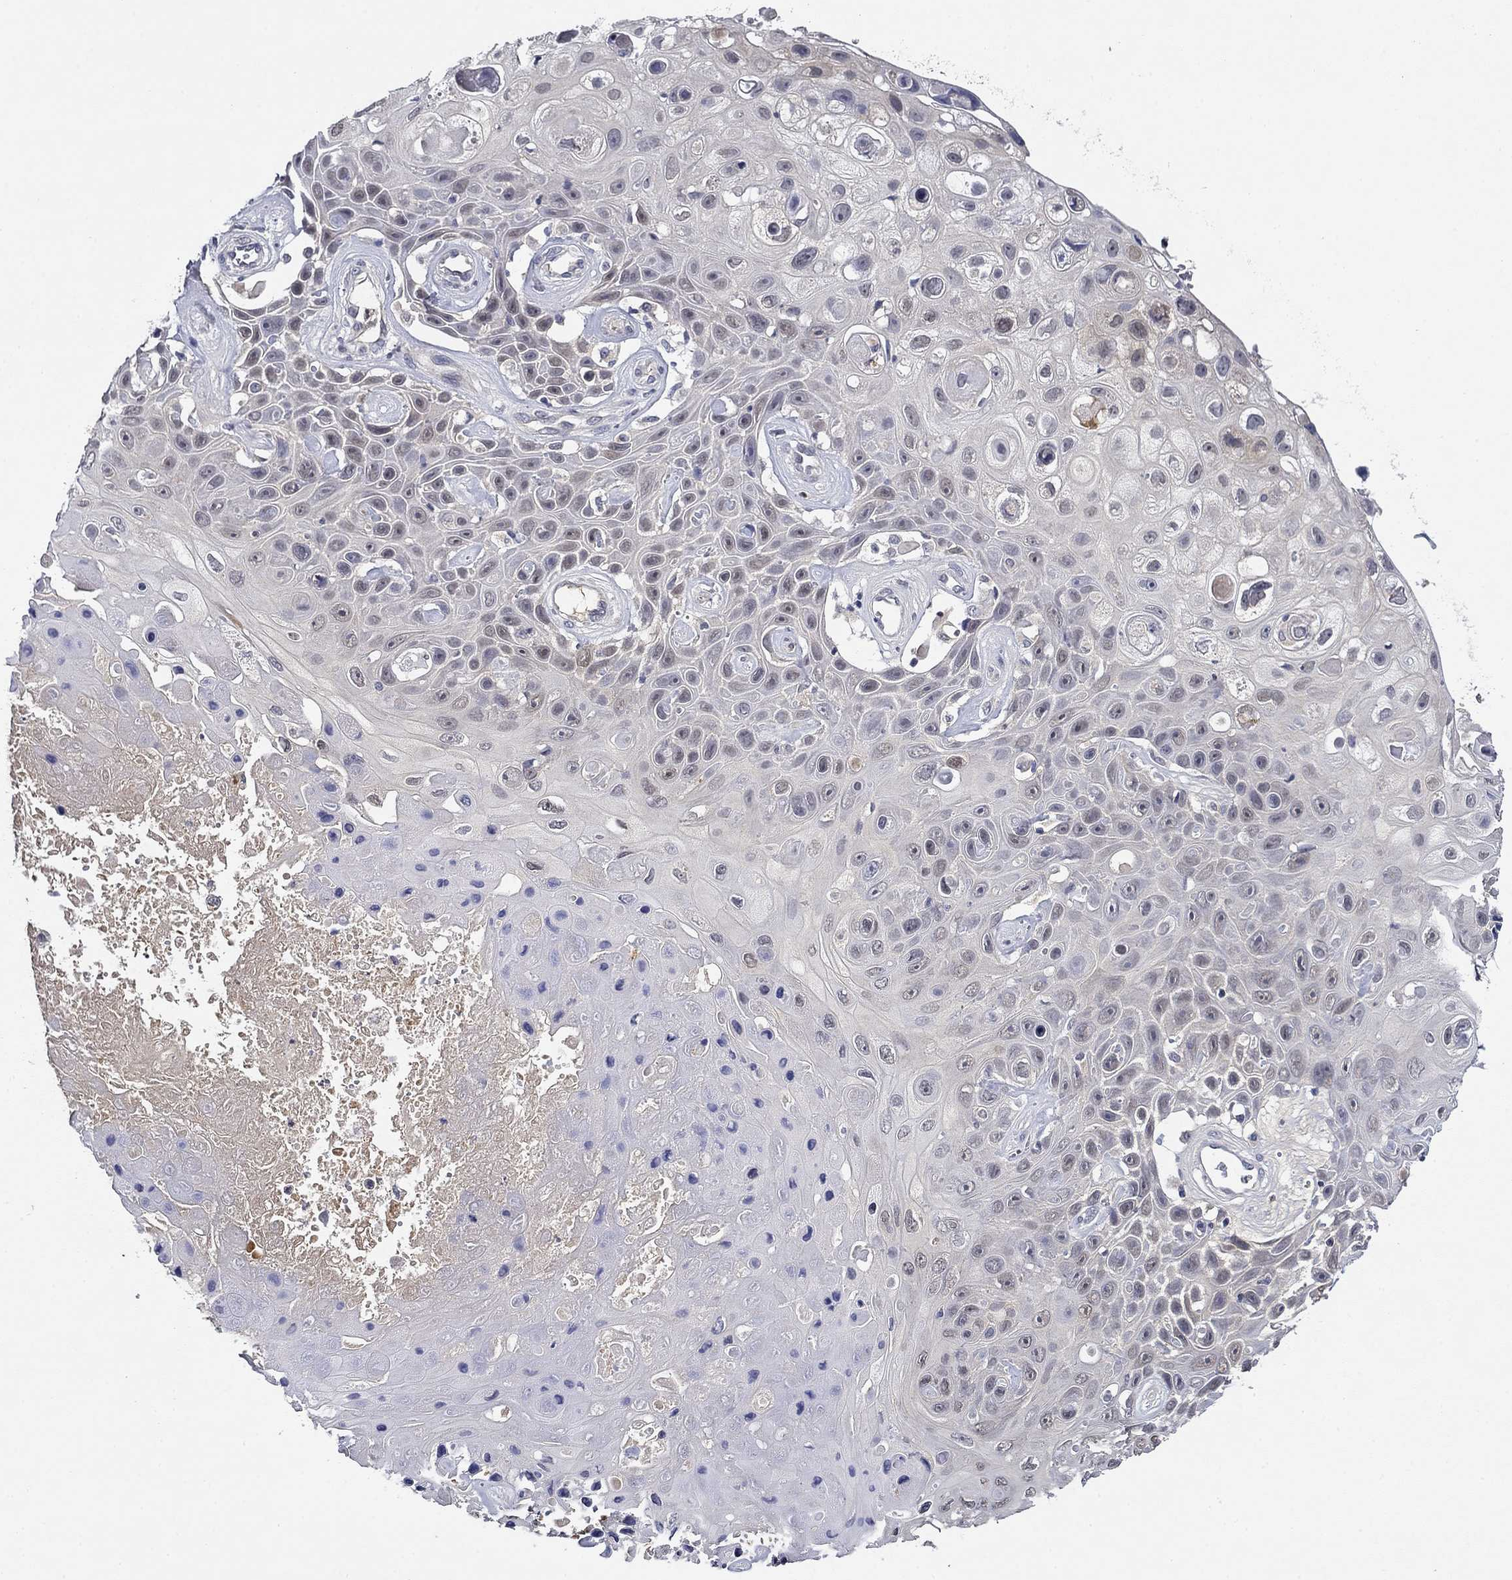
{"staining": {"intensity": "negative", "quantity": "none", "location": "none"}, "tissue": "skin cancer", "cell_type": "Tumor cells", "image_type": "cancer", "snomed": [{"axis": "morphology", "description": "Squamous cell carcinoma, NOS"}, {"axis": "topography", "description": "Skin"}], "caption": "Skin squamous cell carcinoma was stained to show a protein in brown. There is no significant staining in tumor cells.", "gene": "DDTL", "patient": {"sex": "male", "age": 82}}